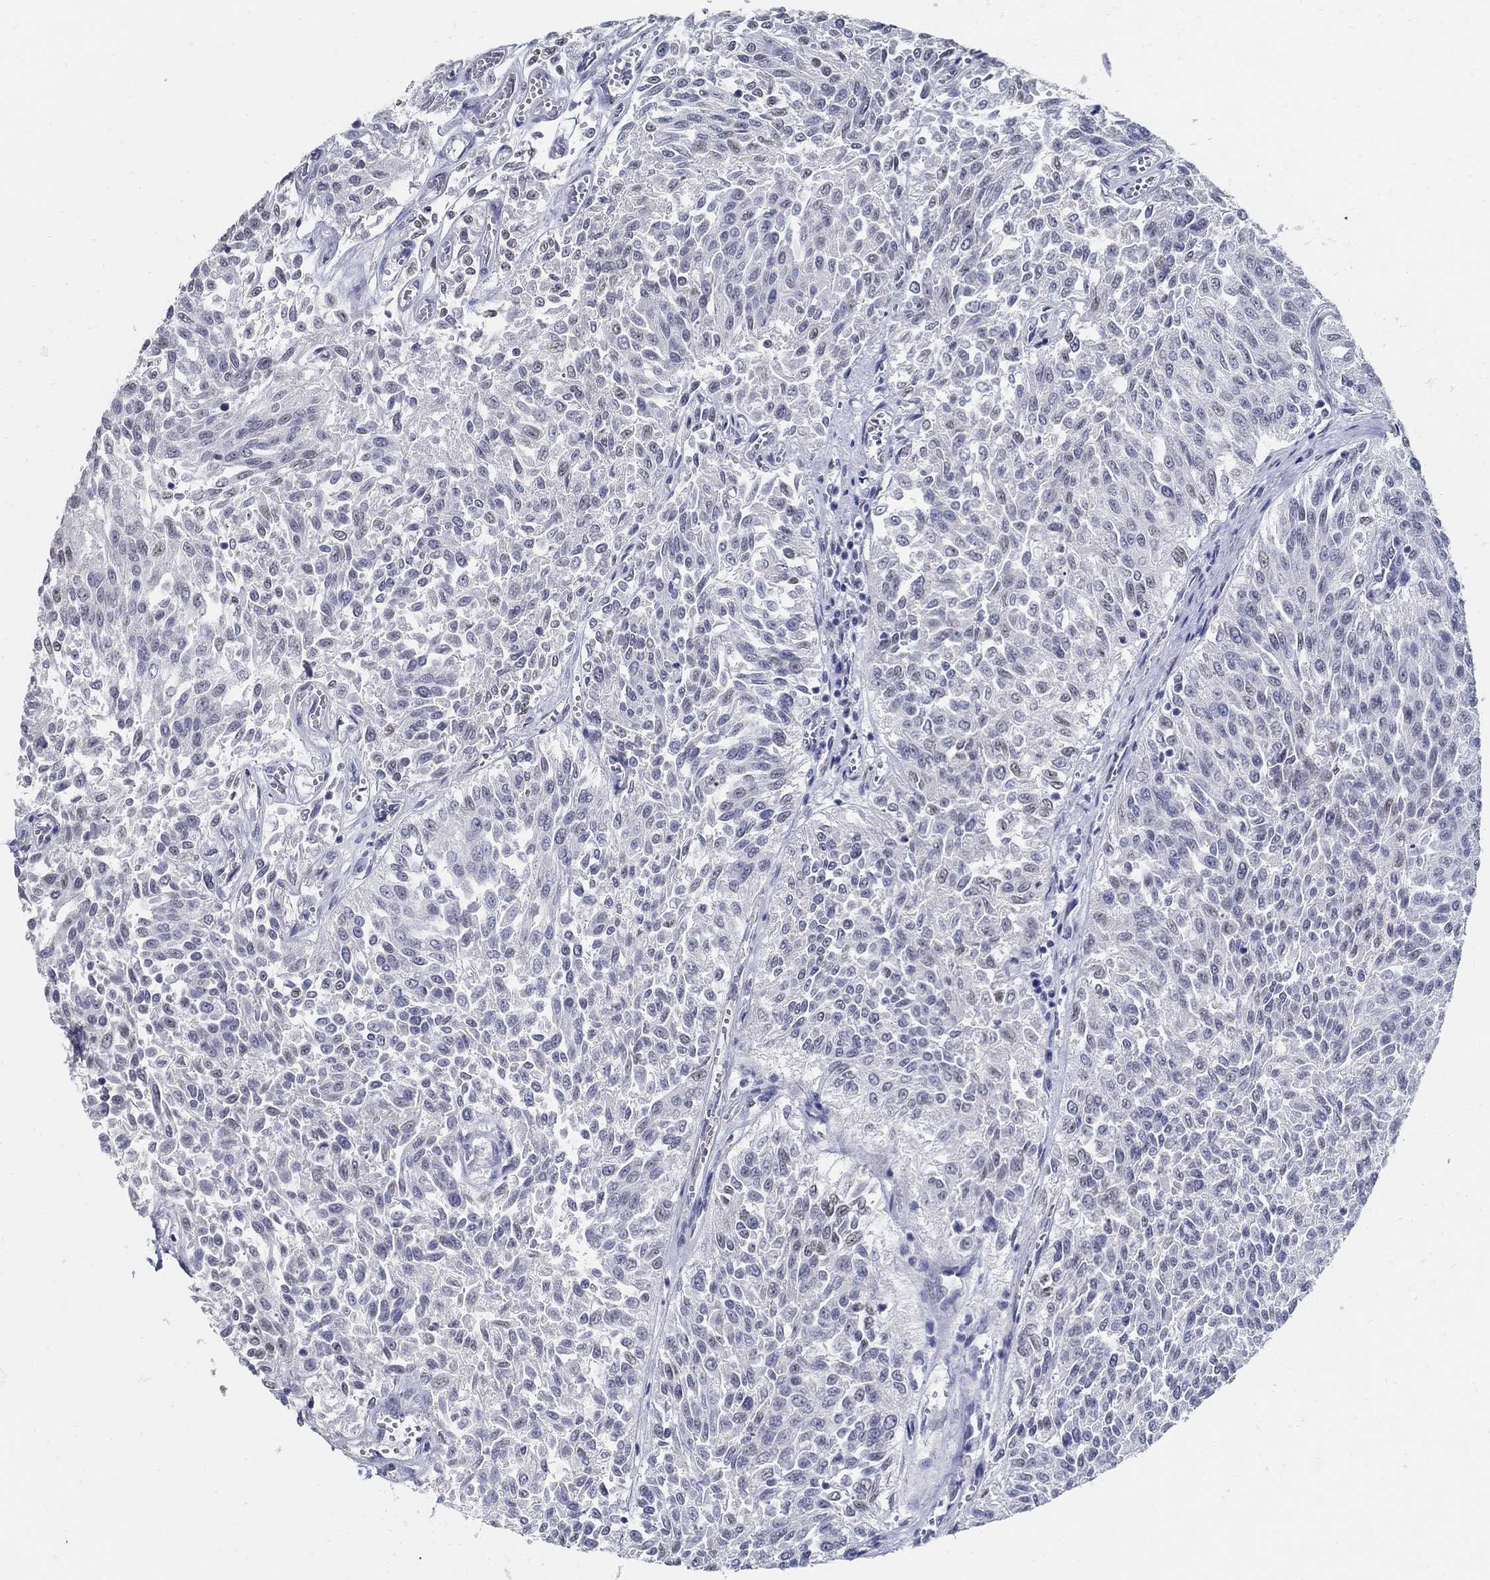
{"staining": {"intensity": "negative", "quantity": "none", "location": "none"}, "tissue": "urothelial cancer", "cell_type": "Tumor cells", "image_type": "cancer", "snomed": [{"axis": "morphology", "description": "Urothelial carcinoma, Low grade"}, {"axis": "topography", "description": "Urinary bladder"}], "caption": "Low-grade urothelial carcinoma was stained to show a protein in brown. There is no significant positivity in tumor cells.", "gene": "USP29", "patient": {"sex": "male", "age": 78}}